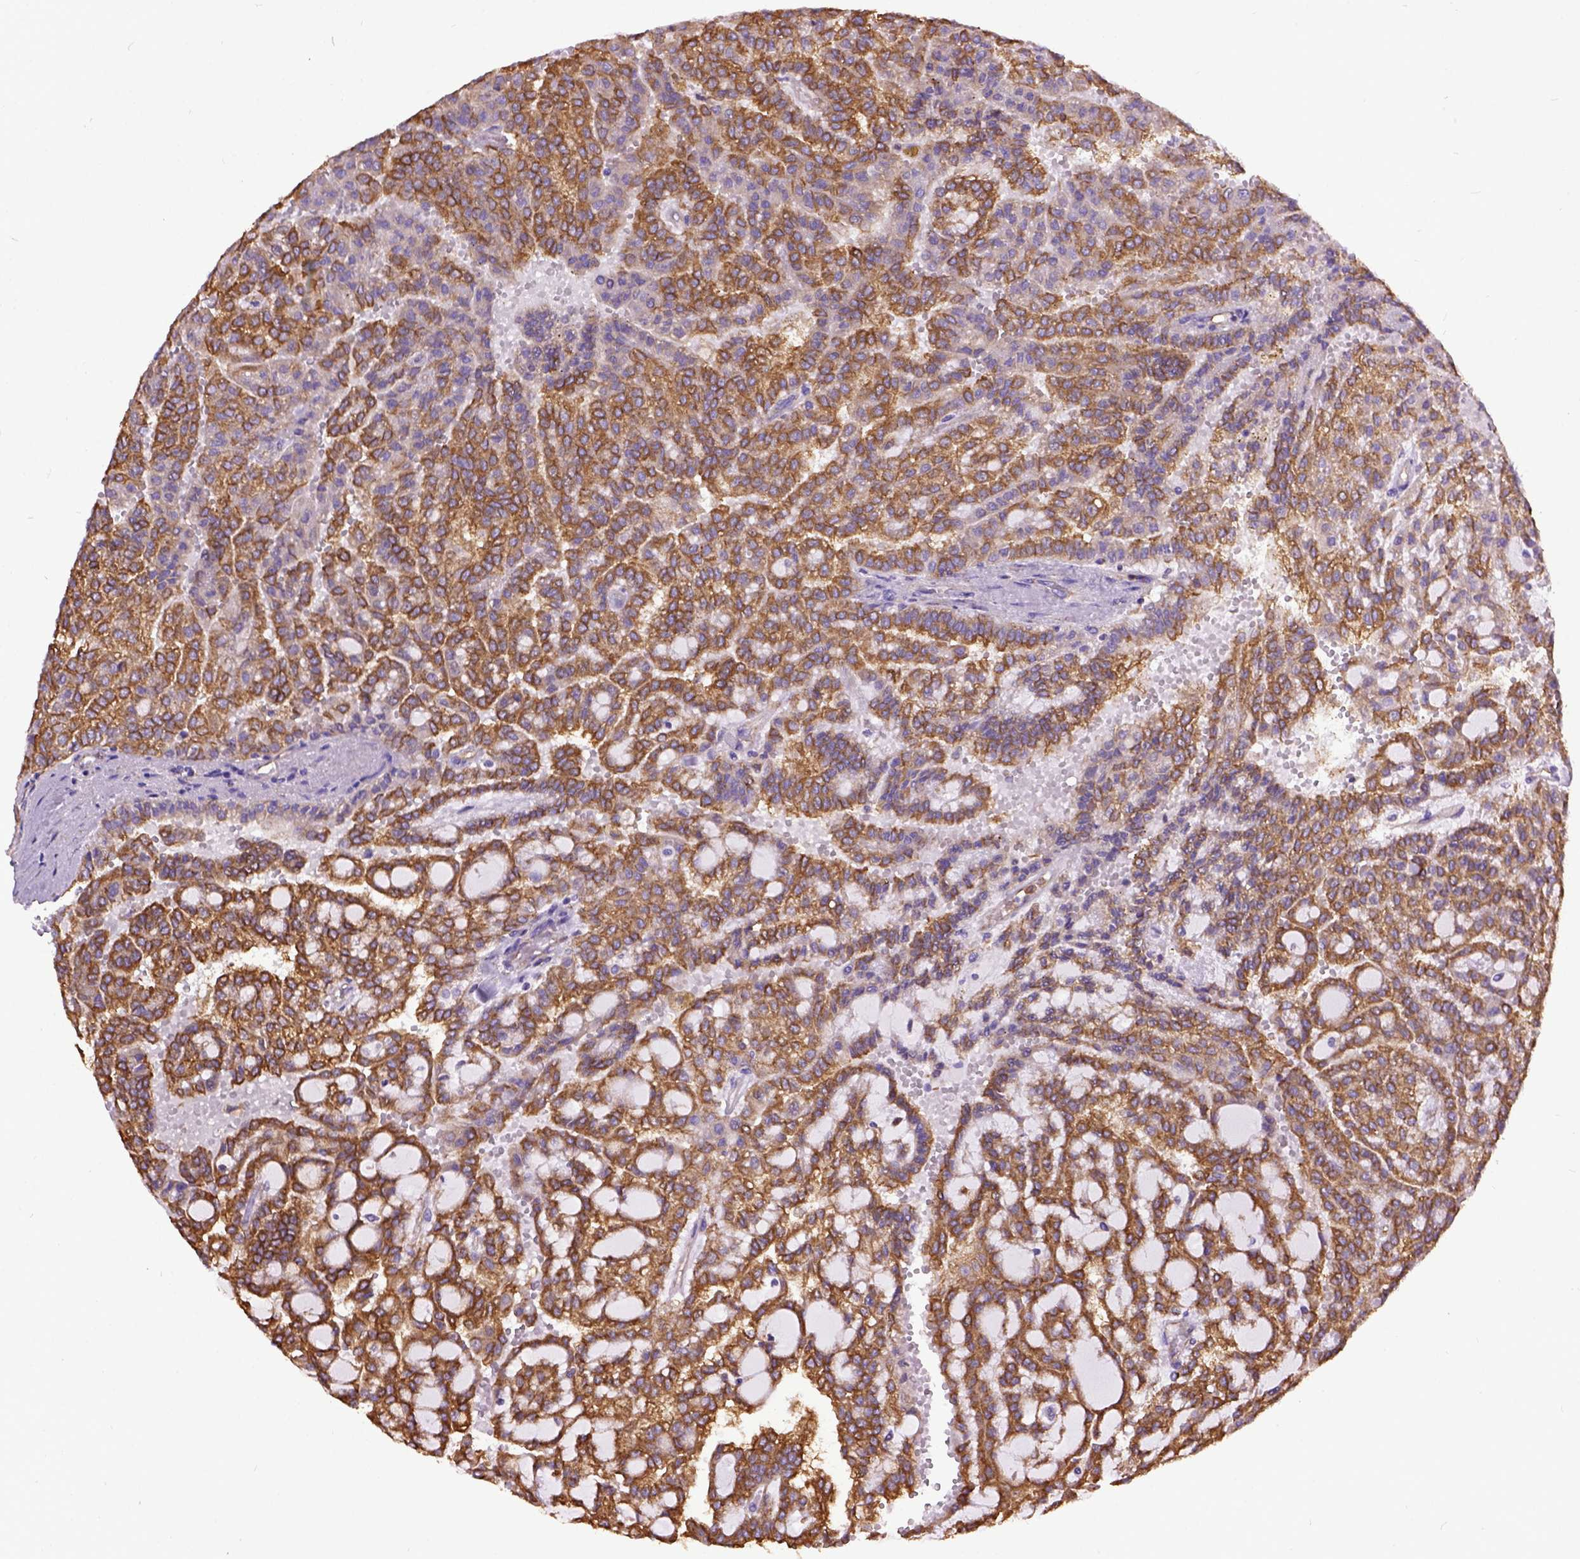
{"staining": {"intensity": "moderate", "quantity": ">75%", "location": "cytoplasmic/membranous"}, "tissue": "renal cancer", "cell_type": "Tumor cells", "image_type": "cancer", "snomed": [{"axis": "morphology", "description": "Adenocarcinoma, NOS"}, {"axis": "topography", "description": "Kidney"}], "caption": "Immunohistochemical staining of adenocarcinoma (renal) displays medium levels of moderate cytoplasmic/membranous protein positivity in about >75% of tumor cells.", "gene": "MVP", "patient": {"sex": "male", "age": 63}}